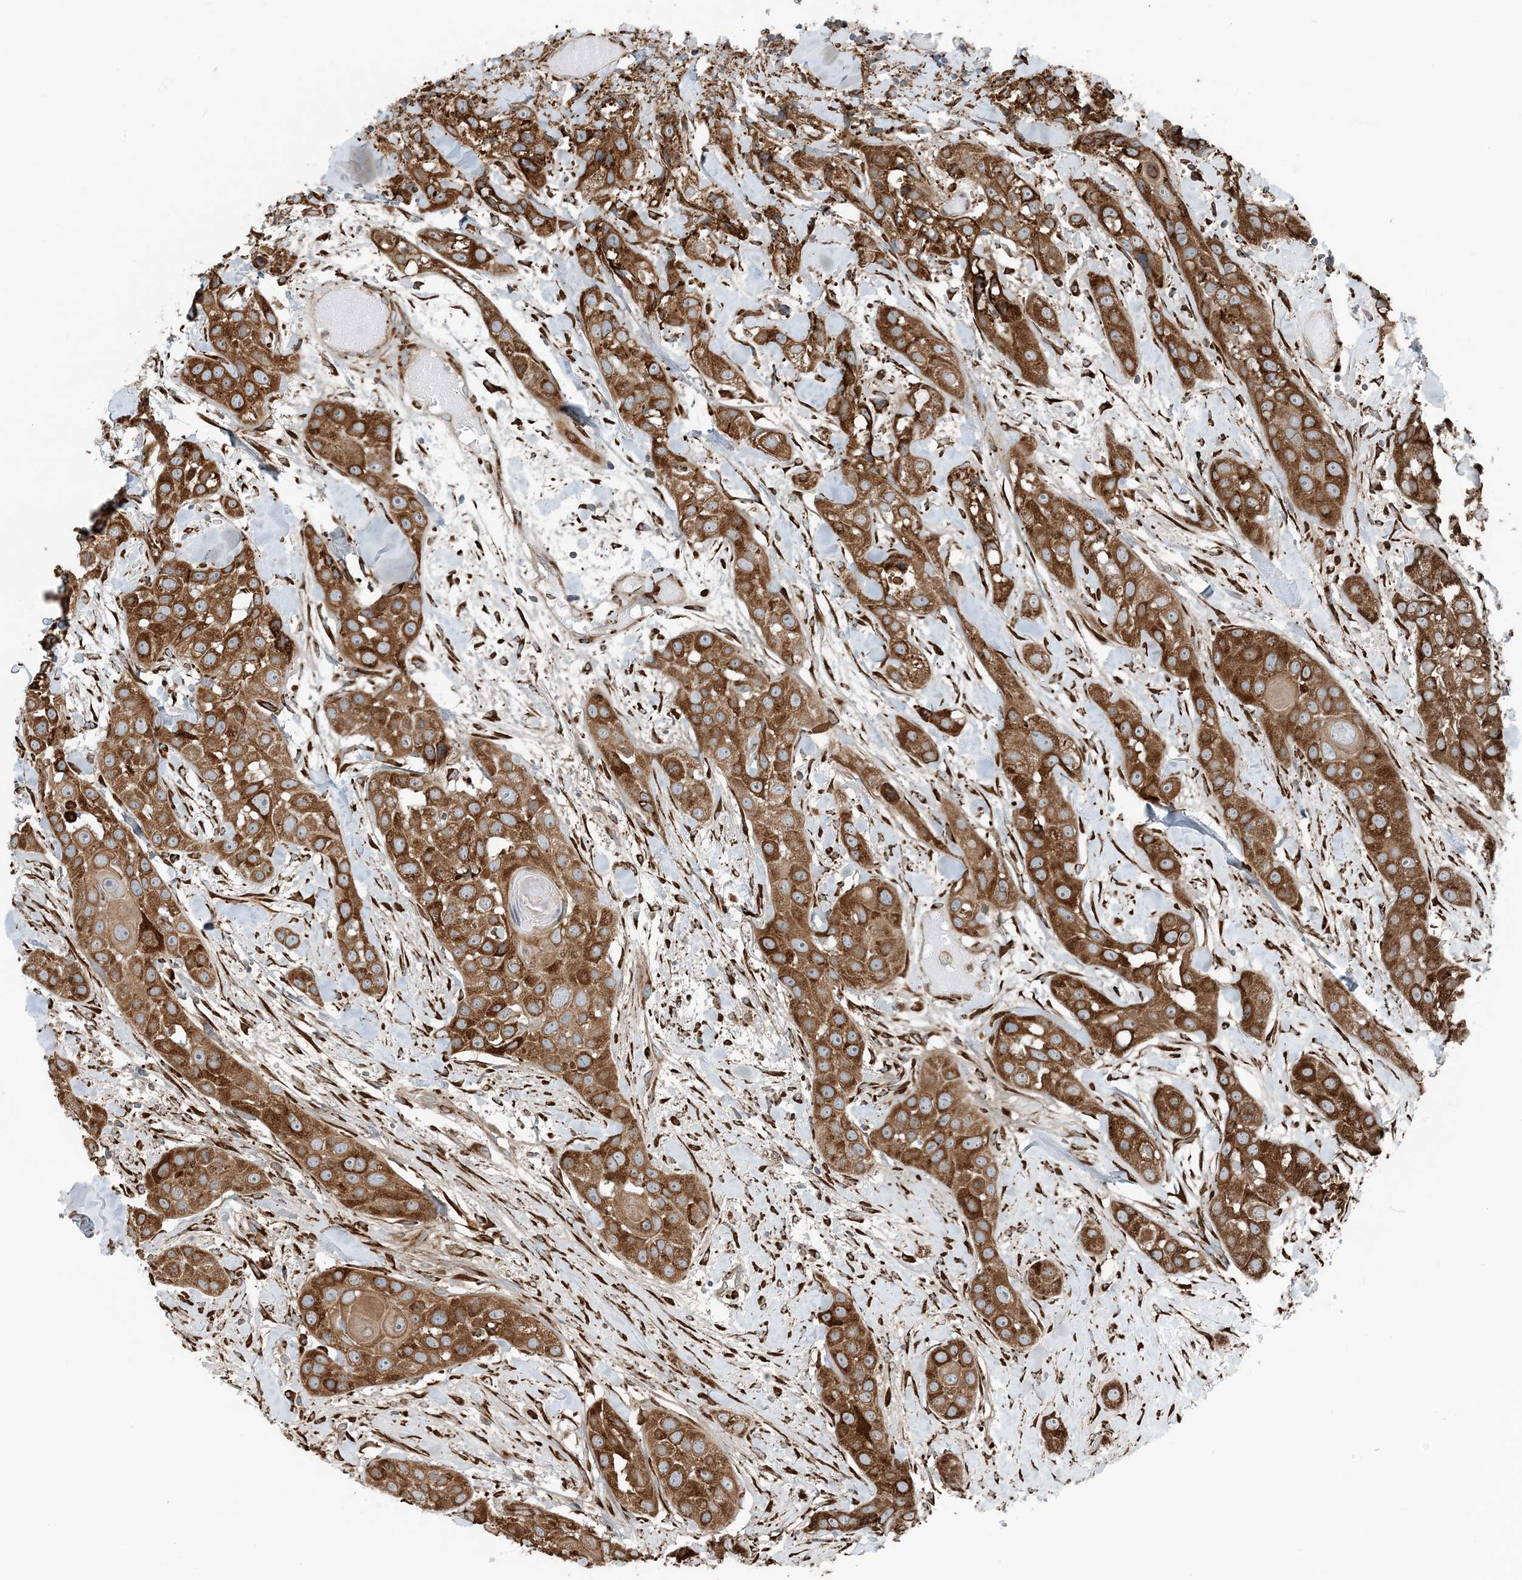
{"staining": {"intensity": "strong", "quantity": ">75%", "location": "cytoplasmic/membranous"}, "tissue": "head and neck cancer", "cell_type": "Tumor cells", "image_type": "cancer", "snomed": [{"axis": "morphology", "description": "Normal tissue, NOS"}, {"axis": "morphology", "description": "Squamous cell carcinoma, NOS"}, {"axis": "topography", "description": "Skeletal muscle"}, {"axis": "topography", "description": "Head-Neck"}], "caption": "The photomicrograph reveals staining of head and neck cancer, revealing strong cytoplasmic/membranous protein expression (brown color) within tumor cells. (Brightfield microscopy of DAB IHC at high magnification).", "gene": "CERKL", "patient": {"sex": "male", "age": 51}}